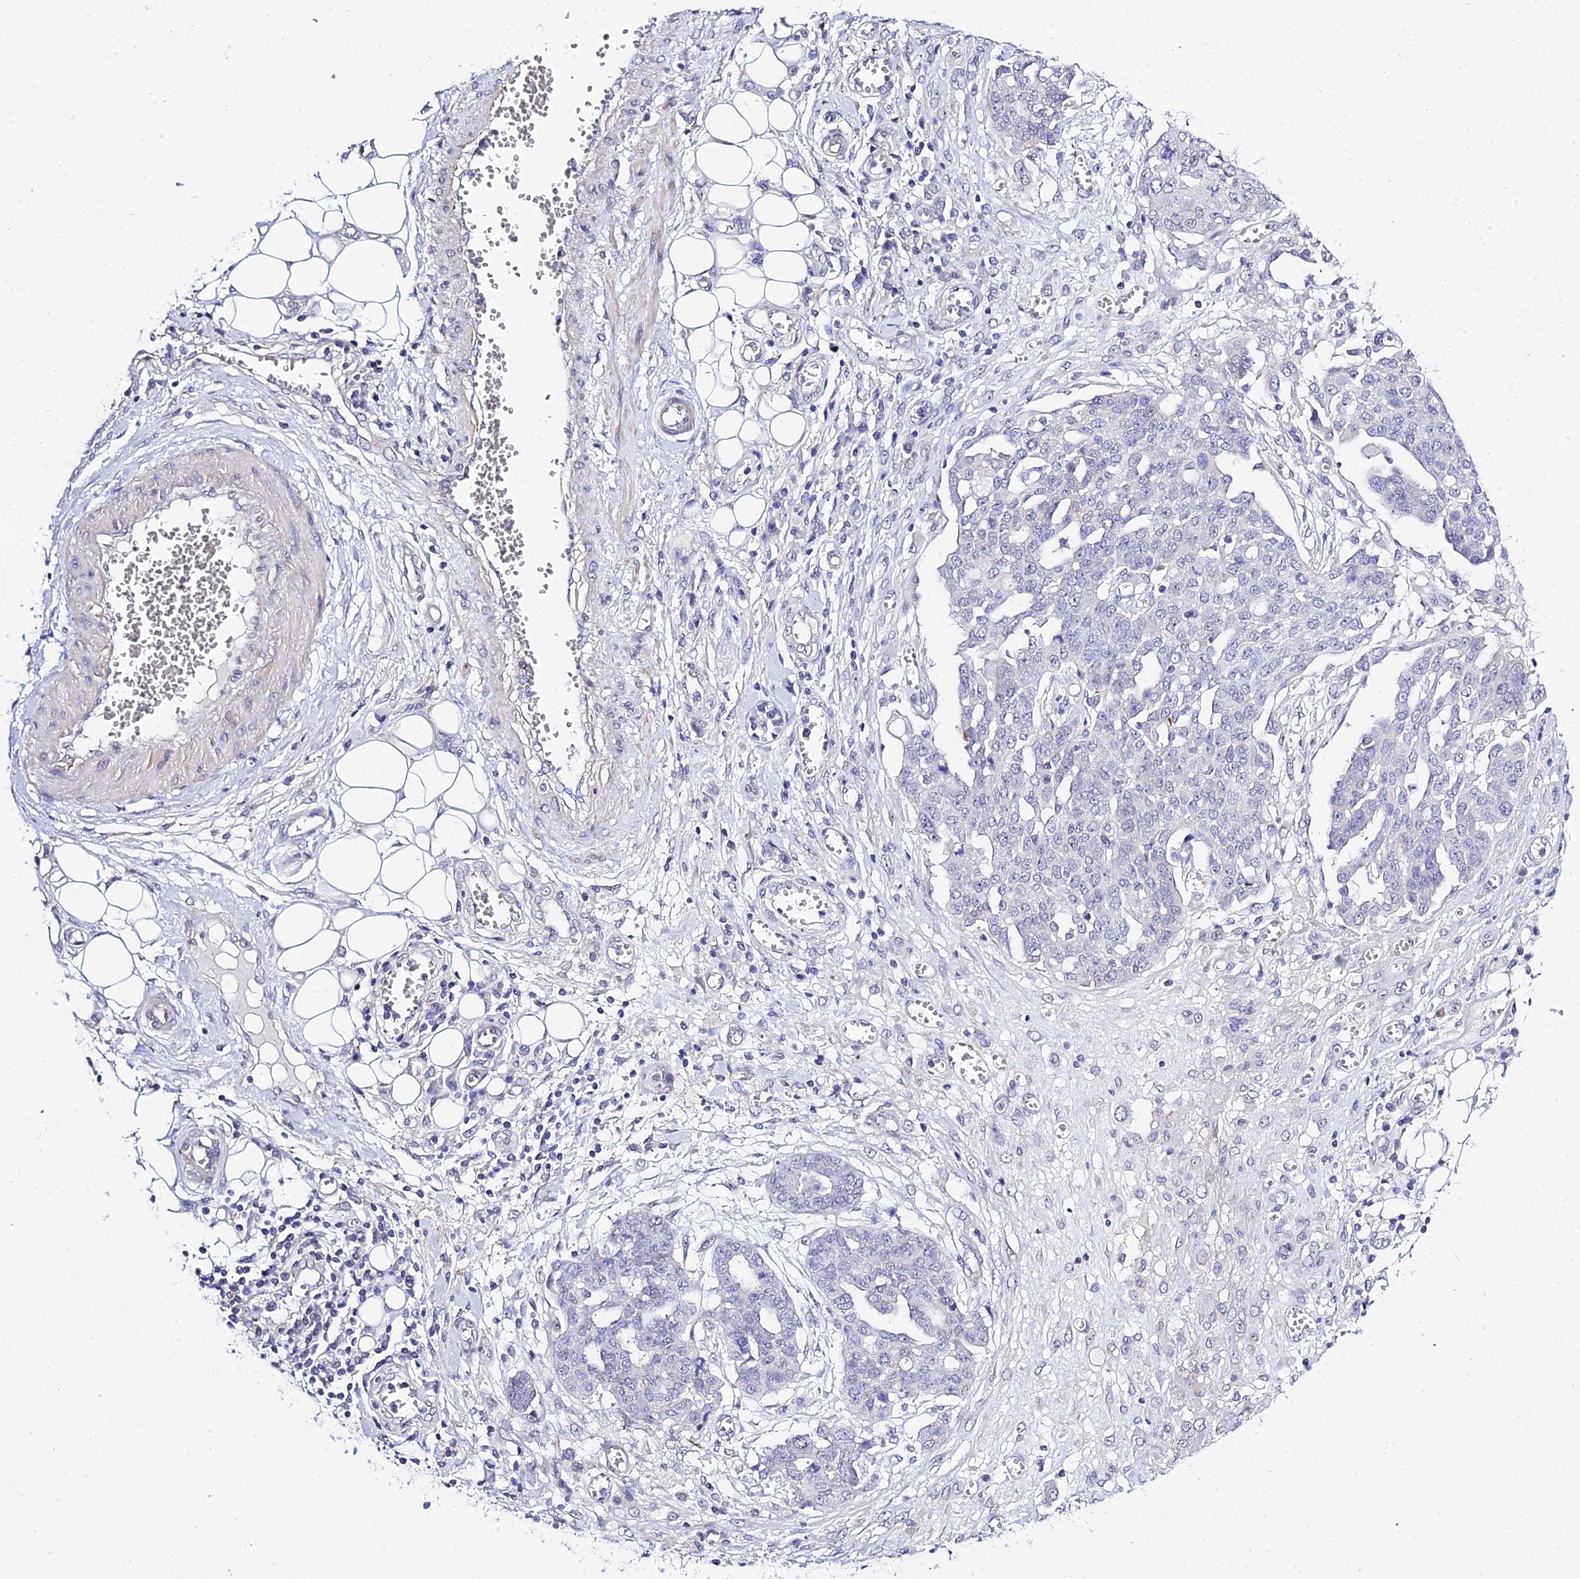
{"staining": {"intensity": "negative", "quantity": "none", "location": "none"}, "tissue": "ovarian cancer", "cell_type": "Tumor cells", "image_type": "cancer", "snomed": [{"axis": "morphology", "description": "Cystadenocarcinoma, serous, NOS"}, {"axis": "topography", "description": "Soft tissue"}, {"axis": "topography", "description": "Ovary"}], "caption": "An IHC photomicrograph of ovarian cancer (serous cystadenocarcinoma) is shown. There is no staining in tumor cells of ovarian cancer (serous cystadenocarcinoma). The staining is performed using DAB (3,3'-diaminobenzidine) brown chromogen with nuclei counter-stained in using hematoxylin.", "gene": "ZNF628", "patient": {"sex": "female", "age": 57}}